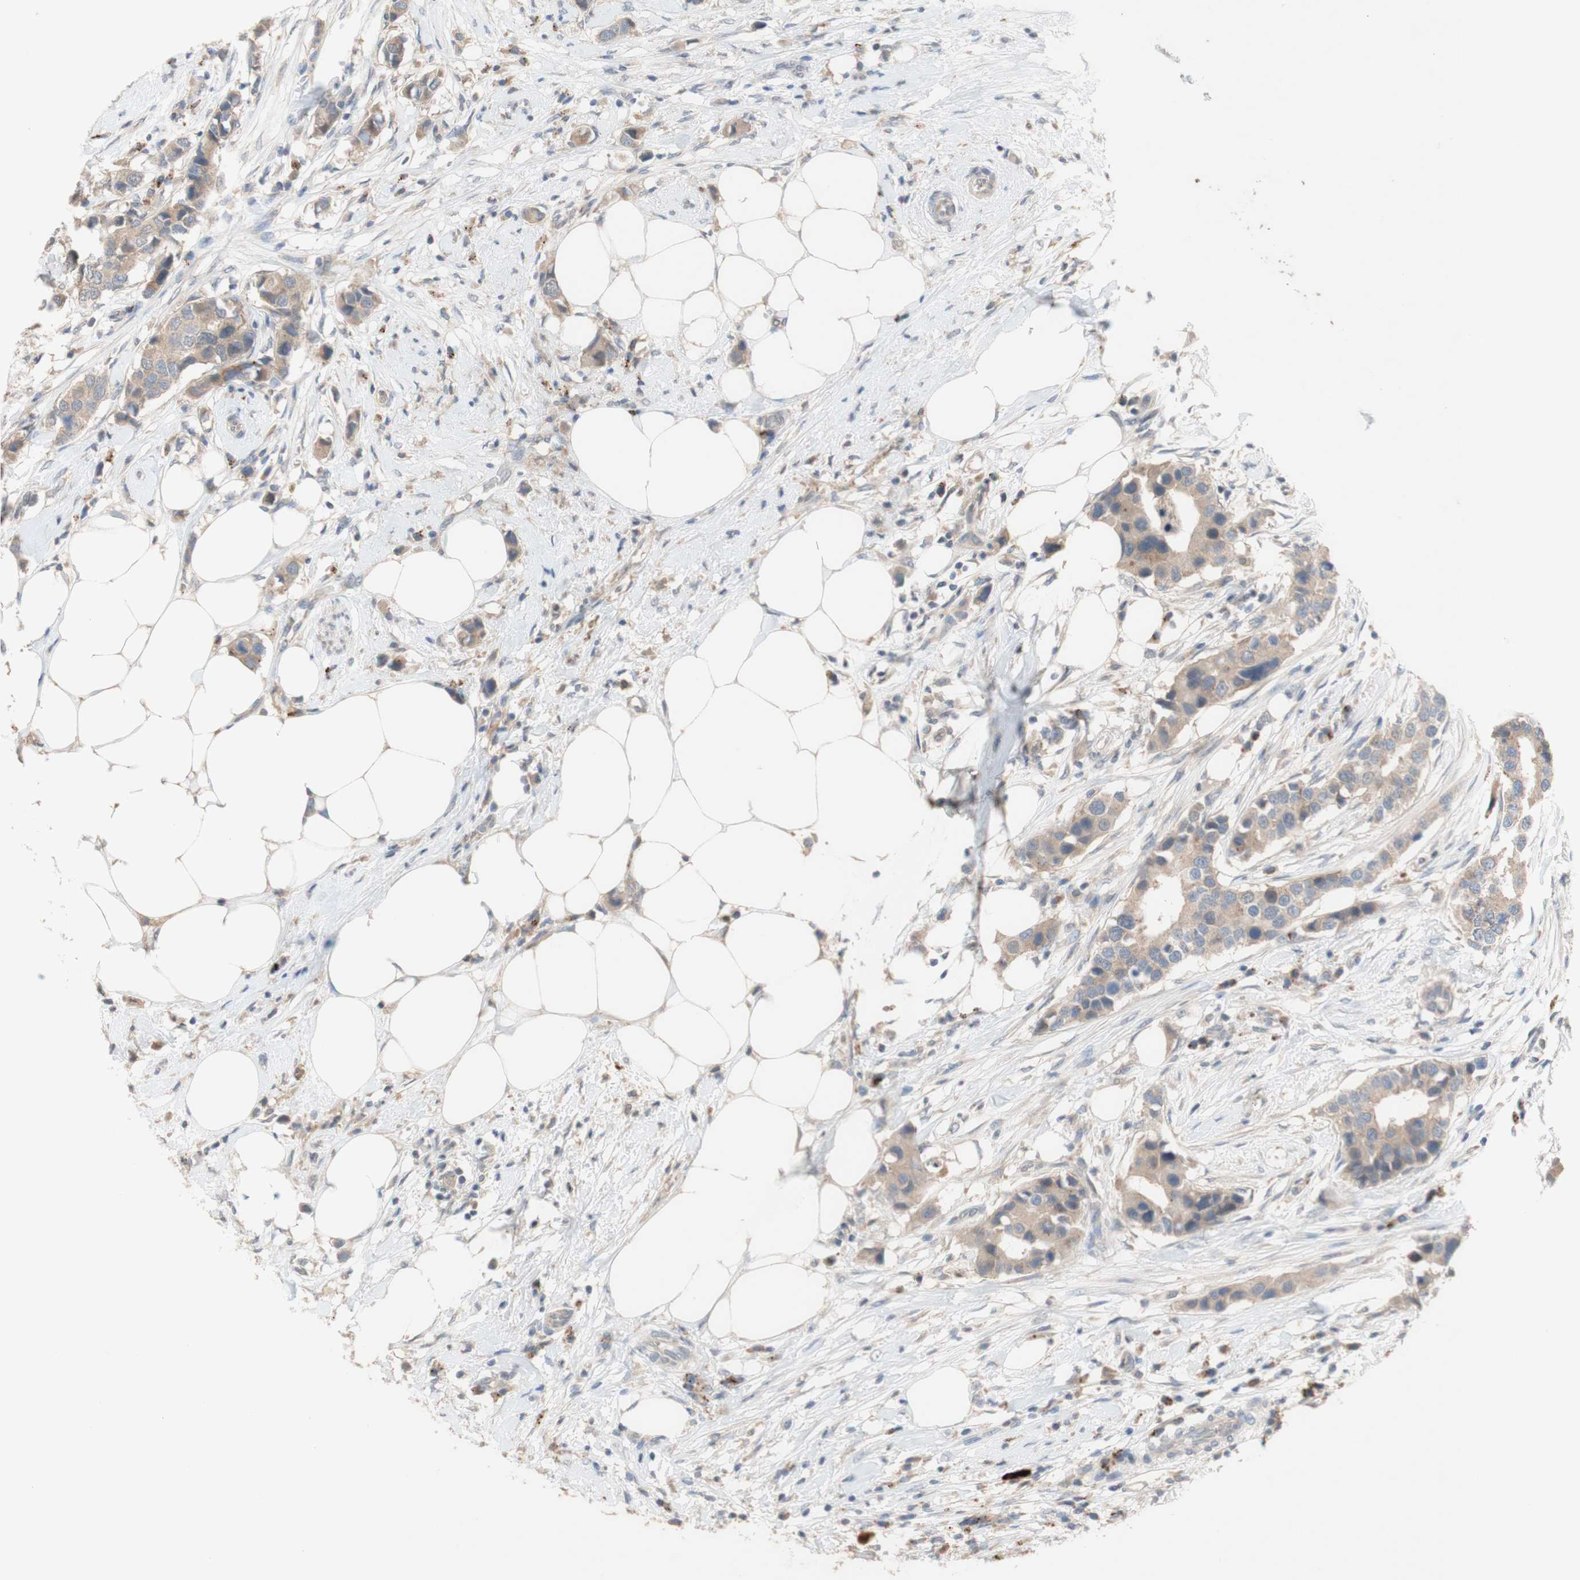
{"staining": {"intensity": "weak", "quantity": ">75%", "location": "cytoplasmic/membranous"}, "tissue": "breast cancer", "cell_type": "Tumor cells", "image_type": "cancer", "snomed": [{"axis": "morphology", "description": "Normal tissue, NOS"}, {"axis": "morphology", "description": "Duct carcinoma"}, {"axis": "topography", "description": "Breast"}], "caption": "Immunohistochemical staining of human breast infiltrating ductal carcinoma shows low levels of weak cytoplasmic/membranous protein positivity in approximately >75% of tumor cells.", "gene": "PEX2", "patient": {"sex": "female", "age": 50}}